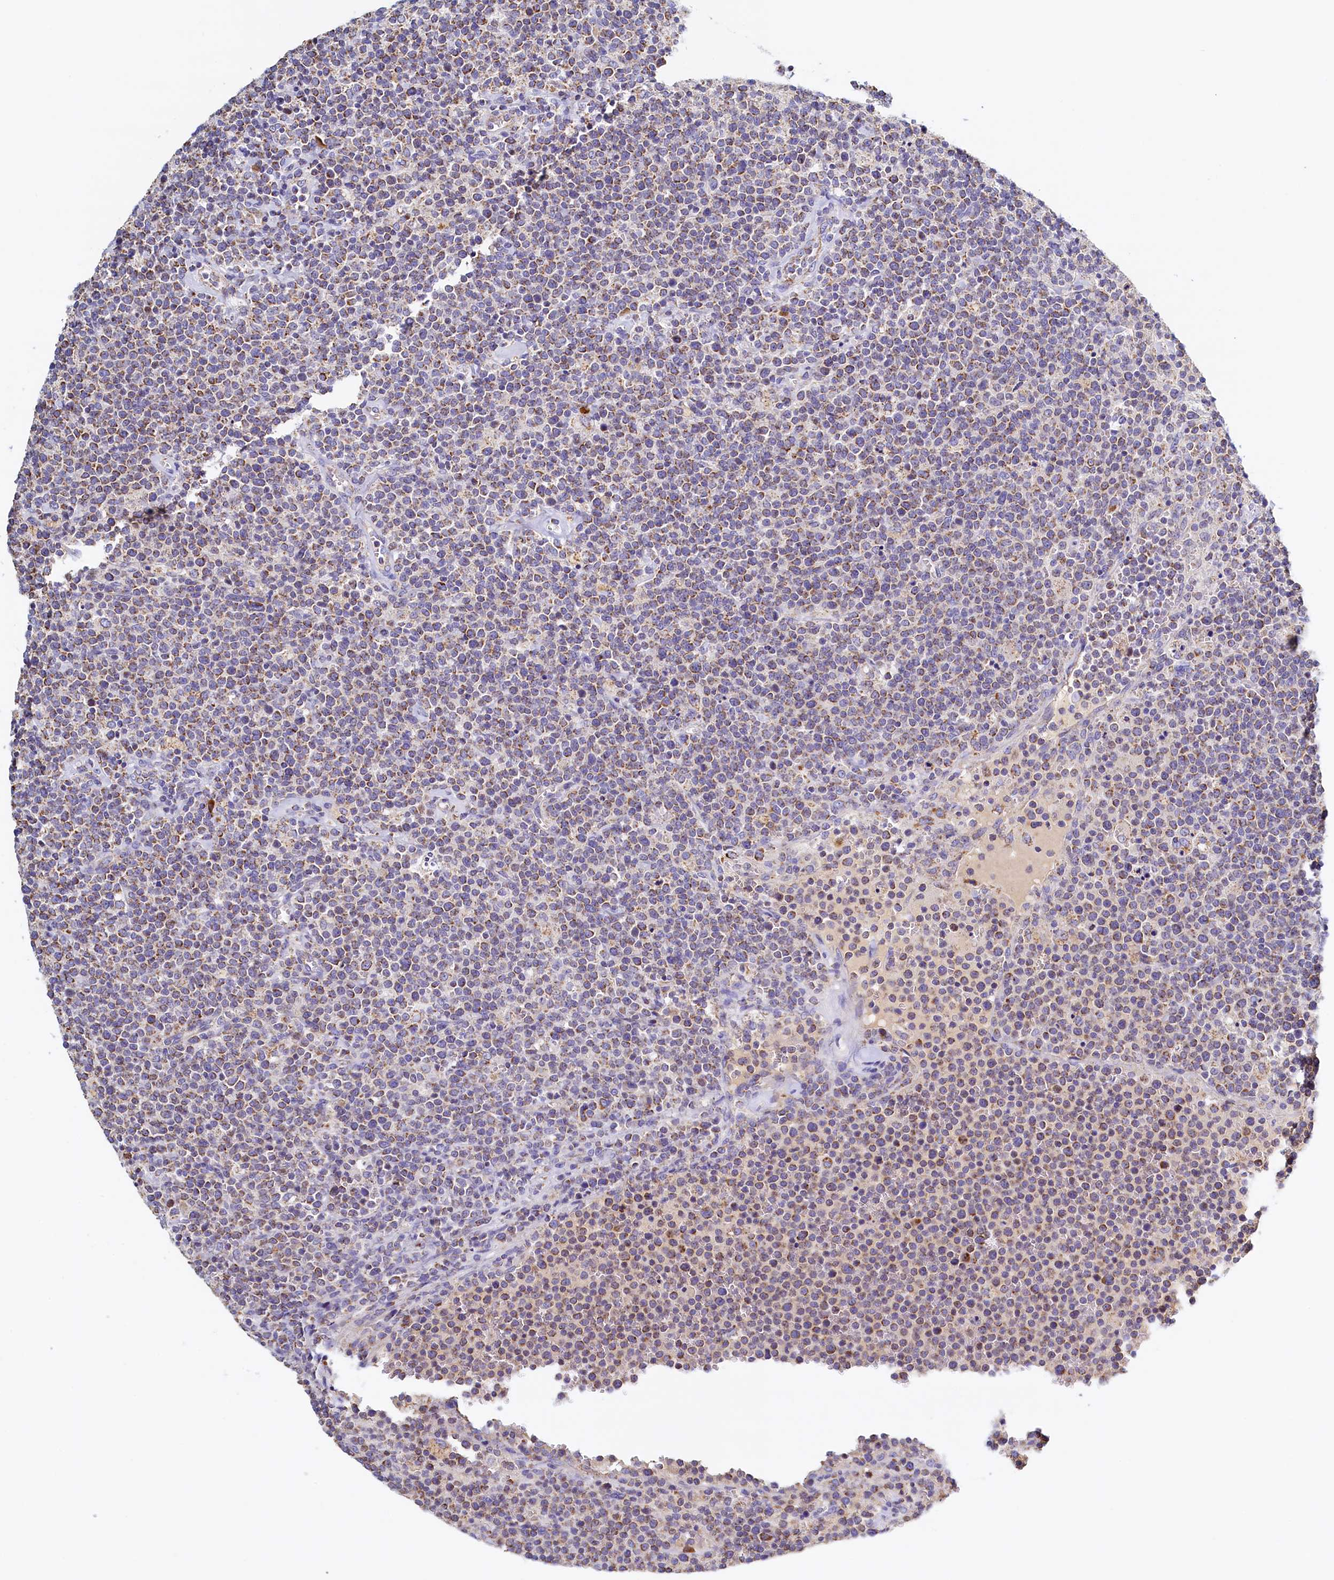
{"staining": {"intensity": "moderate", "quantity": "25%-75%", "location": "cytoplasmic/membranous"}, "tissue": "lymphoma", "cell_type": "Tumor cells", "image_type": "cancer", "snomed": [{"axis": "morphology", "description": "Malignant lymphoma, non-Hodgkin's type, High grade"}, {"axis": "topography", "description": "Lymph node"}], "caption": "Immunohistochemical staining of human malignant lymphoma, non-Hodgkin's type (high-grade) displays medium levels of moderate cytoplasmic/membranous positivity in about 25%-75% of tumor cells. Nuclei are stained in blue.", "gene": "POC1A", "patient": {"sex": "male", "age": 61}}